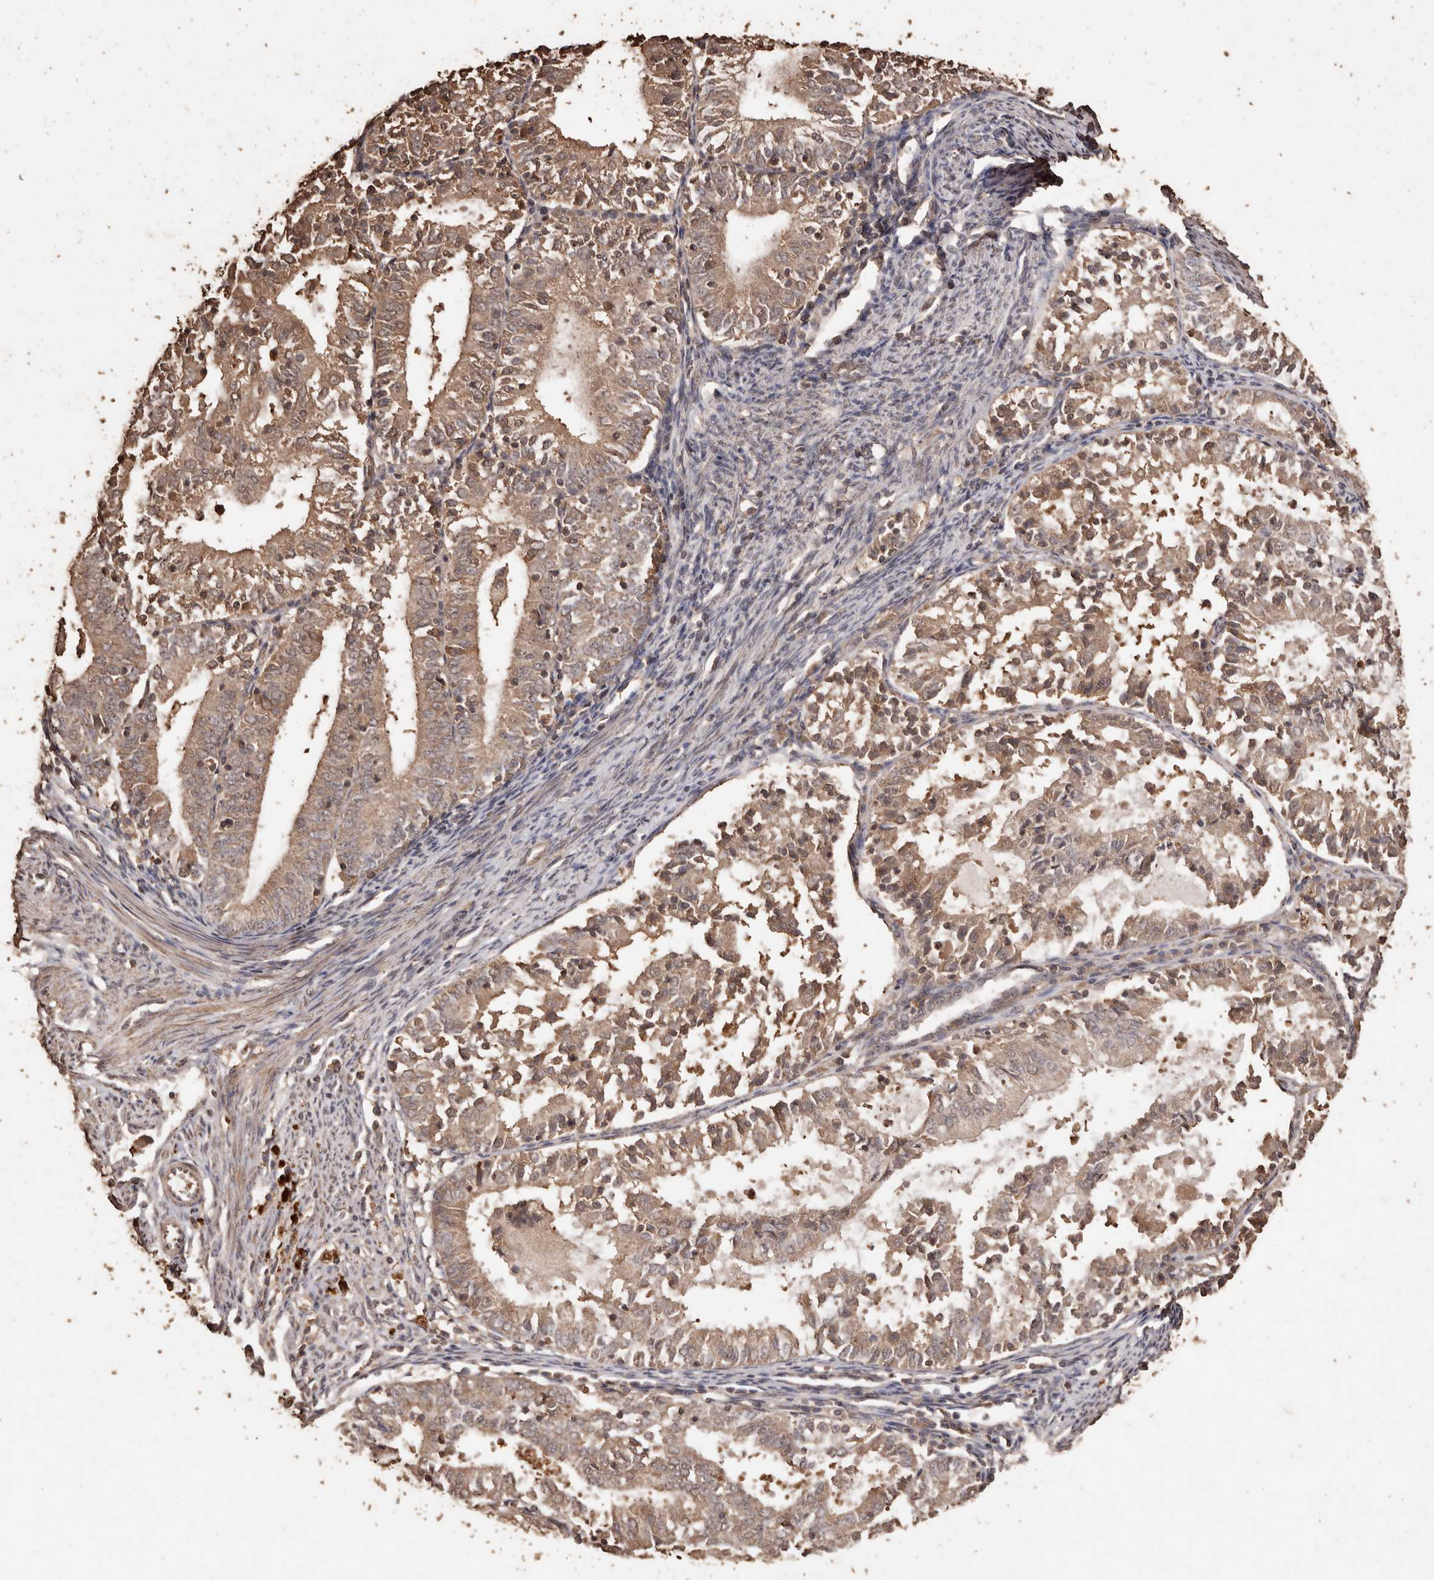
{"staining": {"intensity": "moderate", "quantity": ">75%", "location": "cytoplasmic/membranous"}, "tissue": "endometrial cancer", "cell_type": "Tumor cells", "image_type": "cancer", "snomed": [{"axis": "morphology", "description": "Adenocarcinoma, NOS"}, {"axis": "topography", "description": "Endometrium"}], "caption": "Endometrial cancer was stained to show a protein in brown. There is medium levels of moderate cytoplasmic/membranous expression in approximately >75% of tumor cells.", "gene": "PKDCC", "patient": {"sex": "female", "age": 57}}